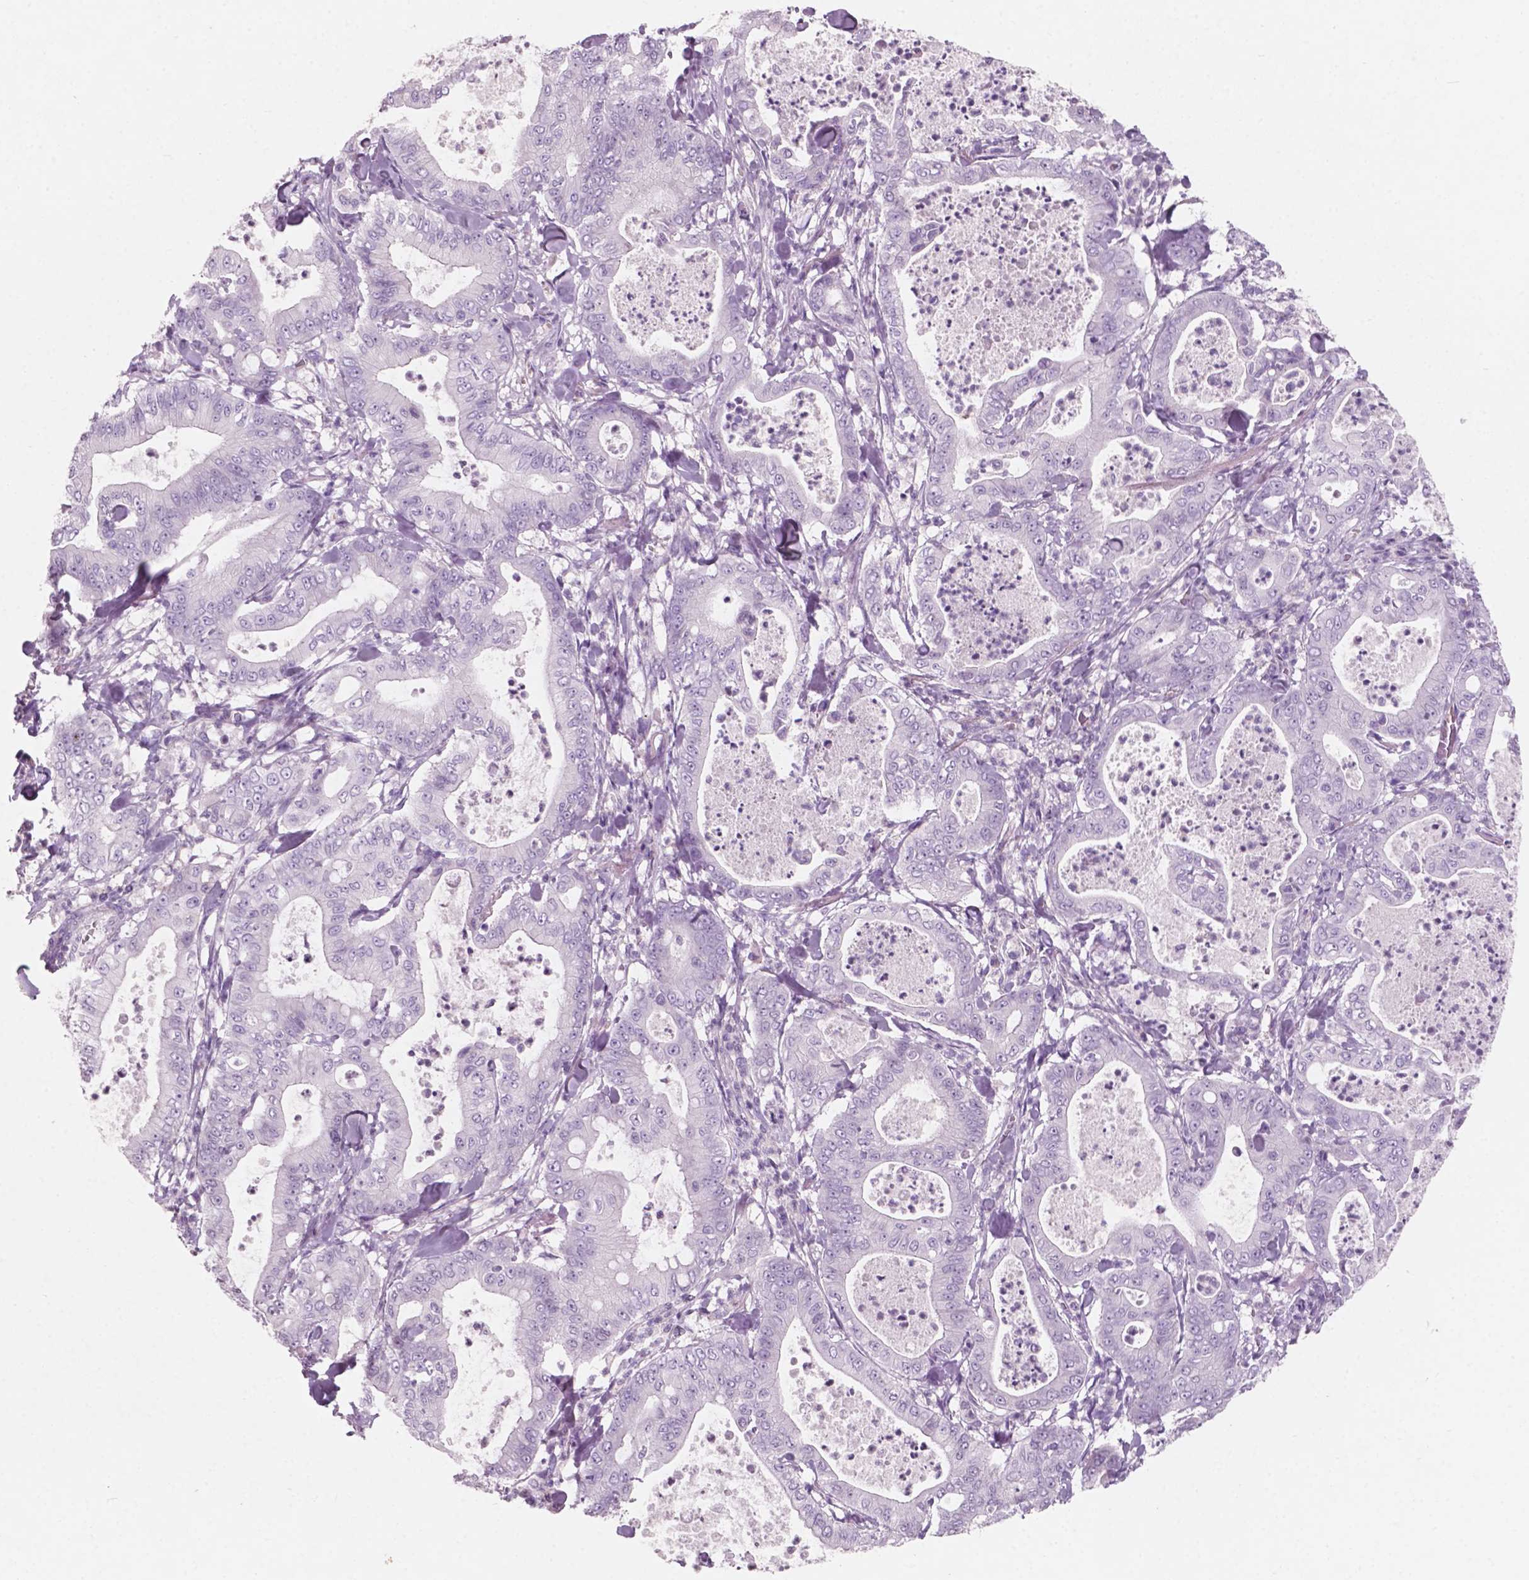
{"staining": {"intensity": "negative", "quantity": "none", "location": "none"}, "tissue": "pancreatic cancer", "cell_type": "Tumor cells", "image_type": "cancer", "snomed": [{"axis": "morphology", "description": "Adenocarcinoma, NOS"}, {"axis": "topography", "description": "Pancreas"}], "caption": "Image shows no protein staining in tumor cells of pancreatic adenocarcinoma tissue.", "gene": "AWAT1", "patient": {"sex": "male", "age": 71}}